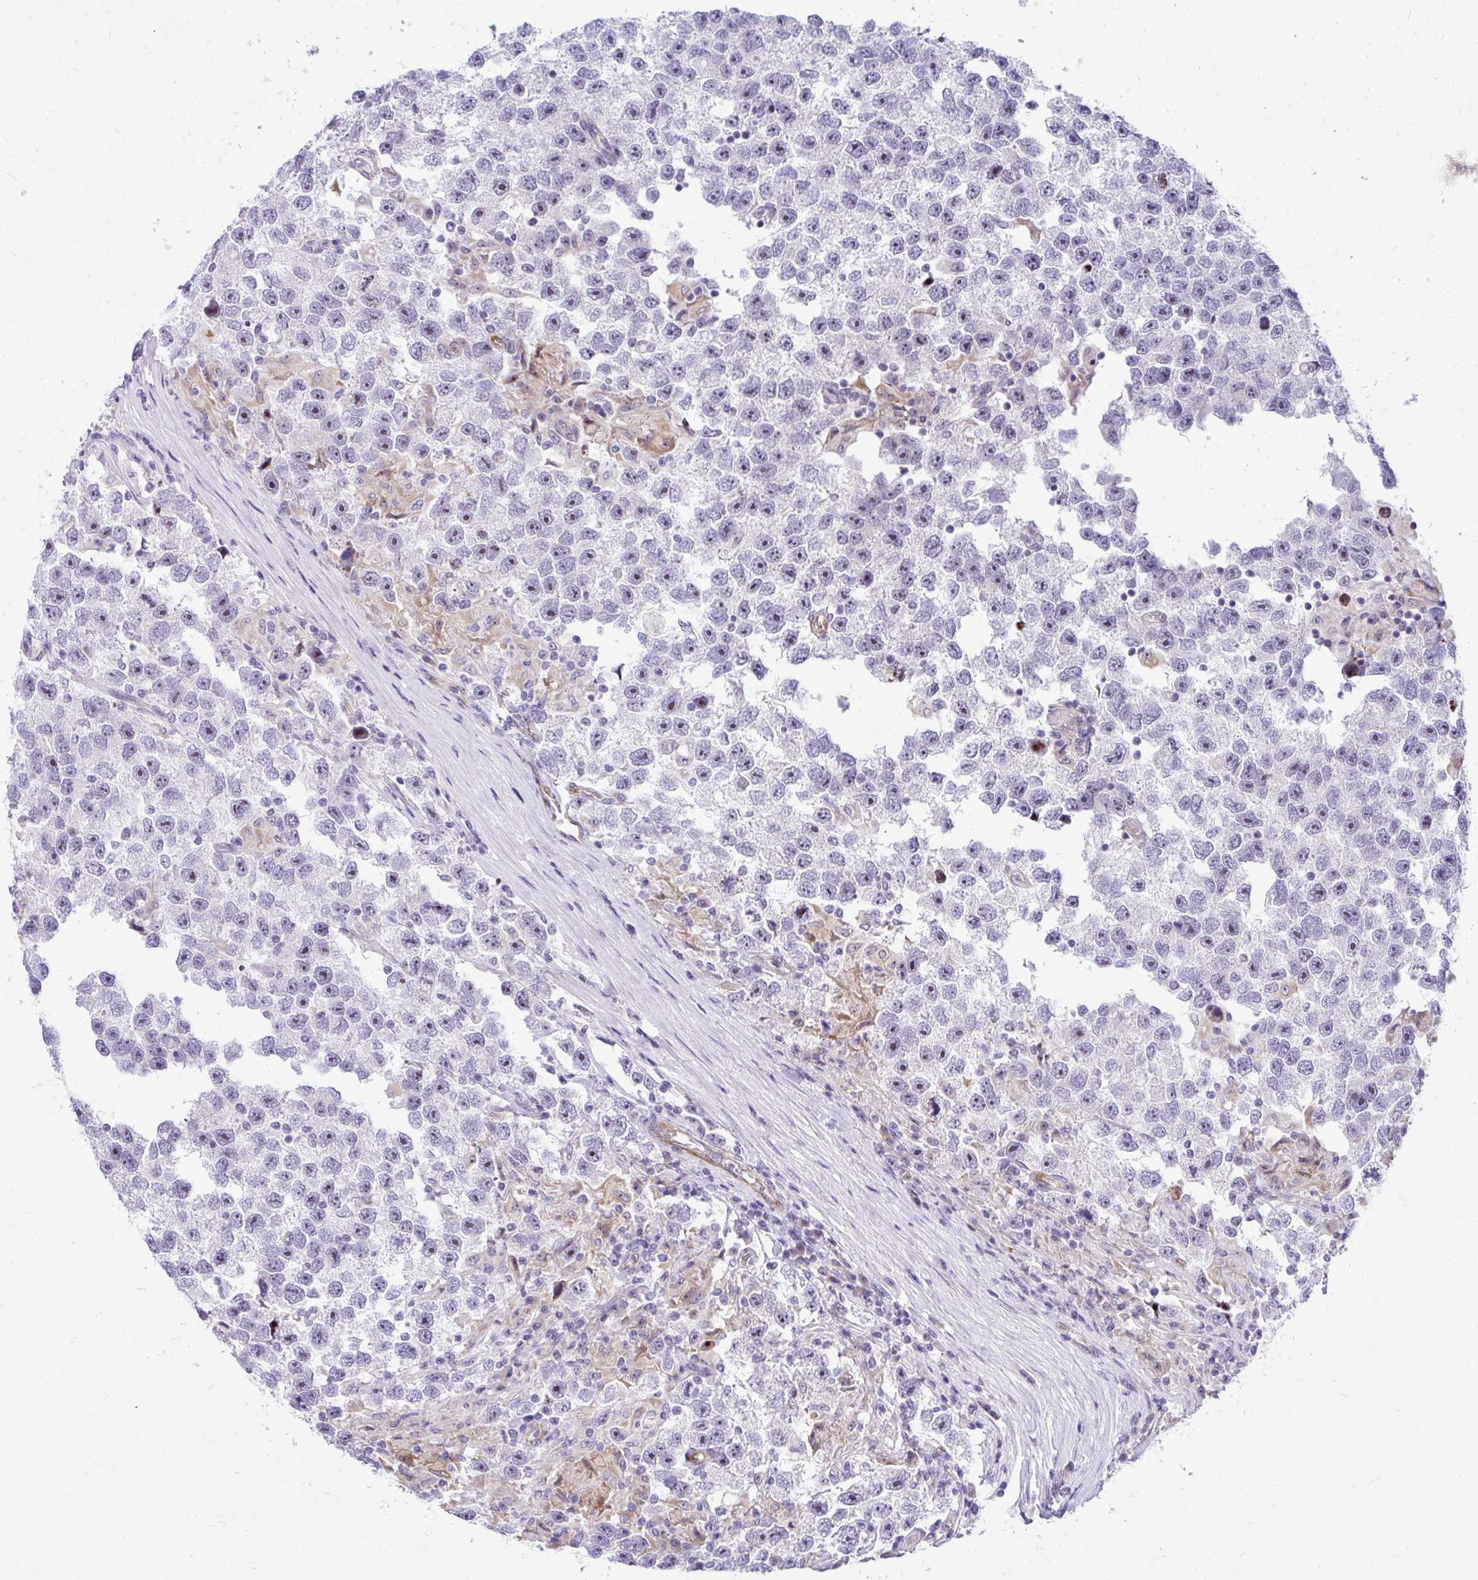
{"staining": {"intensity": "negative", "quantity": "none", "location": "none"}, "tissue": "testis cancer", "cell_type": "Tumor cells", "image_type": "cancer", "snomed": [{"axis": "morphology", "description": "Seminoma, NOS"}, {"axis": "topography", "description": "Testis"}], "caption": "A photomicrograph of human testis seminoma is negative for staining in tumor cells.", "gene": "NIFK", "patient": {"sex": "male", "age": 26}}